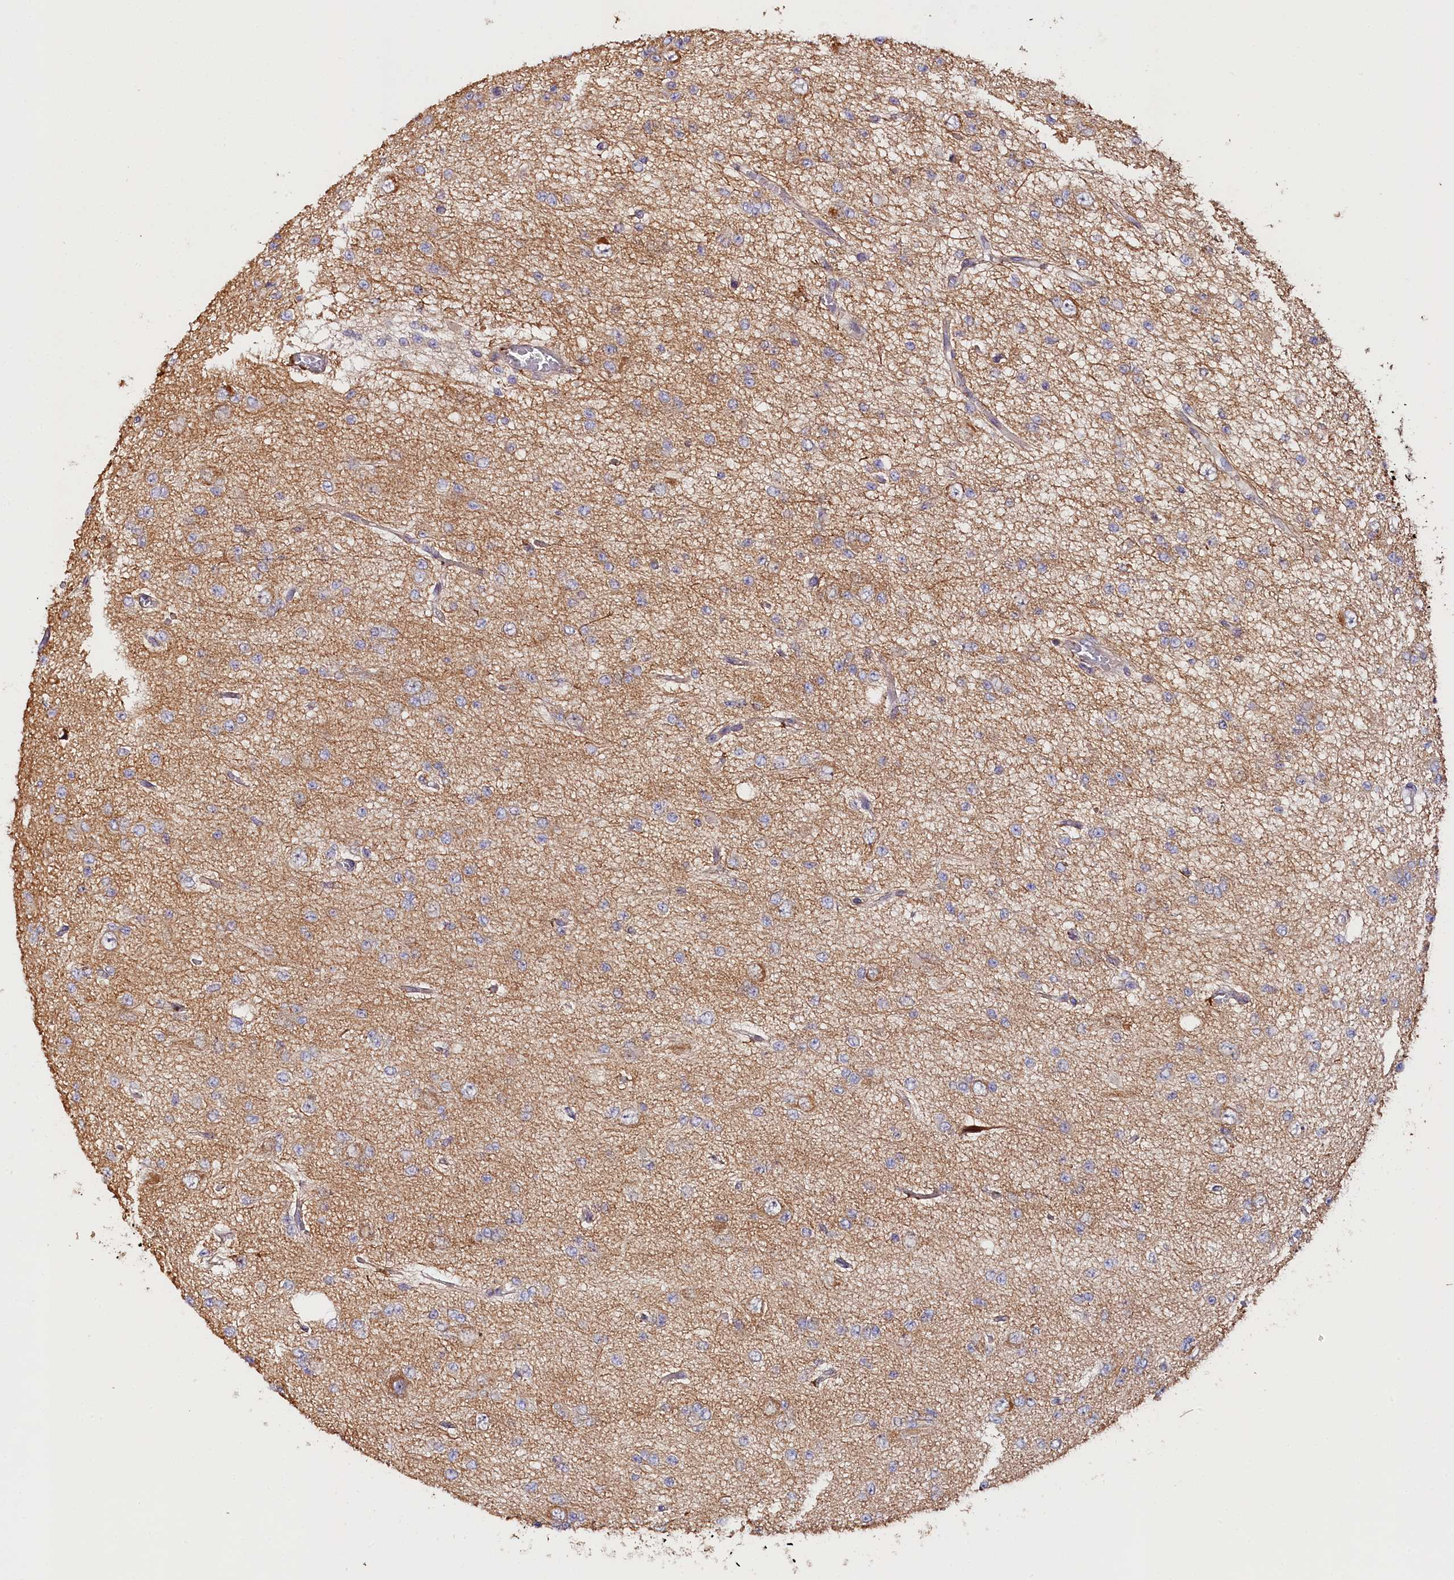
{"staining": {"intensity": "negative", "quantity": "none", "location": "none"}, "tissue": "glioma", "cell_type": "Tumor cells", "image_type": "cancer", "snomed": [{"axis": "morphology", "description": "Glioma, malignant, Low grade"}, {"axis": "topography", "description": "Brain"}], "caption": "IHC histopathology image of neoplastic tissue: glioma stained with DAB demonstrates no significant protein expression in tumor cells.", "gene": "KATNB1", "patient": {"sex": "male", "age": 38}}